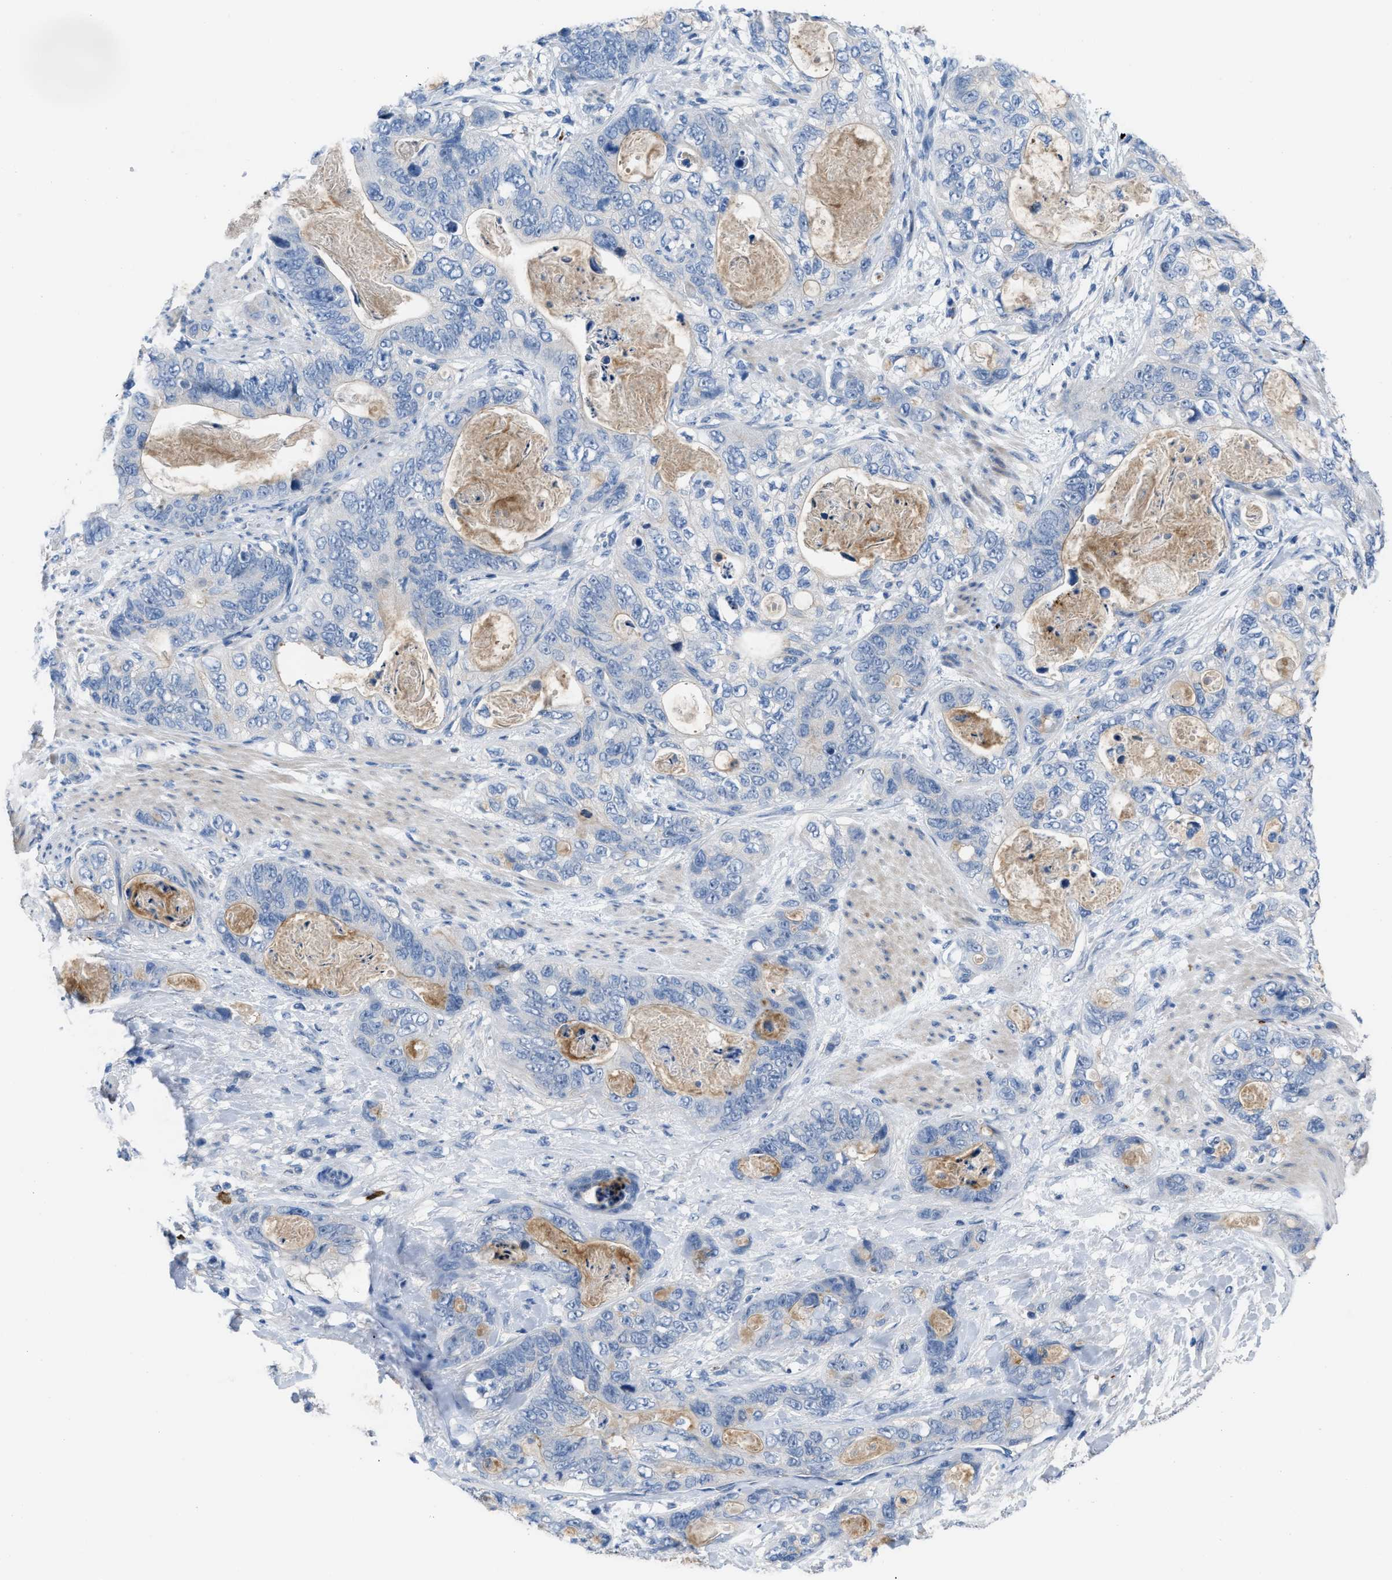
{"staining": {"intensity": "negative", "quantity": "none", "location": "none"}, "tissue": "stomach cancer", "cell_type": "Tumor cells", "image_type": "cancer", "snomed": [{"axis": "morphology", "description": "Normal tissue, NOS"}, {"axis": "morphology", "description": "Adenocarcinoma, NOS"}, {"axis": "topography", "description": "Stomach"}], "caption": "Immunohistochemistry (IHC) histopathology image of adenocarcinoma (stomach) stained for a protein (brown), which exhibits no positivity in tumor cells.", "gene": "FGF18", "patient": {"sex": "female", "age": 89}}